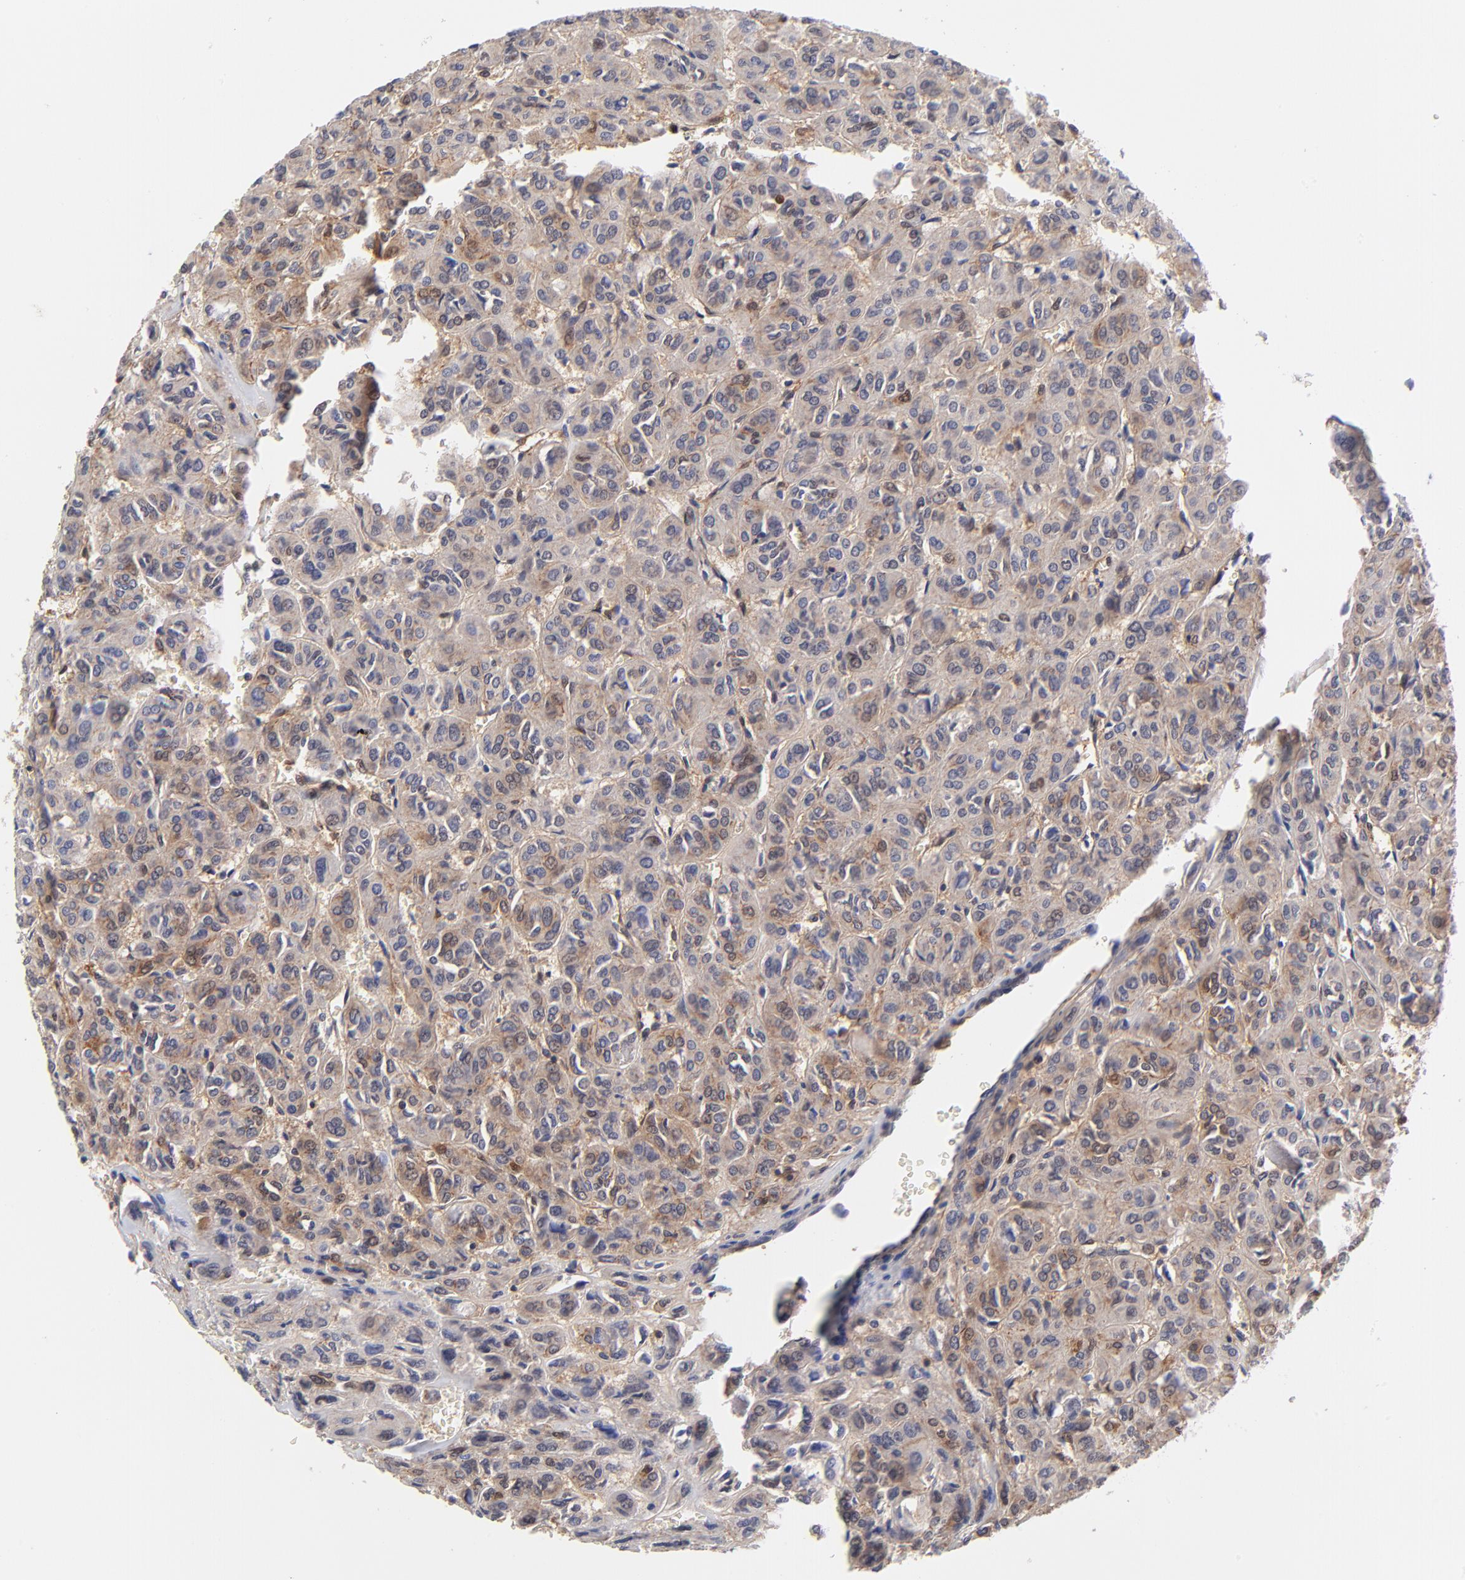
{"staining": {"intensity": "moderate", "quantity": "25%-75%", "location": "cytoplasmic/membranous,nuclear"}, "tissue": "thyroid cancer", "cell_type": "Tumor cells", "image_type": "cancer", "snomed": [{"axis": "morphology", "description": "Follicular adenoma carcinoma, NOS"}, {"axis": "topography", "description": "Thyroid gland"}], "caption": "A photomicrograph showing moderate cytoplasmic/membranous and nuclear expression in approximately 25%-75% of tumor cells in thyroid follicular adenoma carcinoma, as visualized by brown immunohistochemical staining.", "gene": "DCTPP1", "patient": {"sex": "female", "age": 71}}